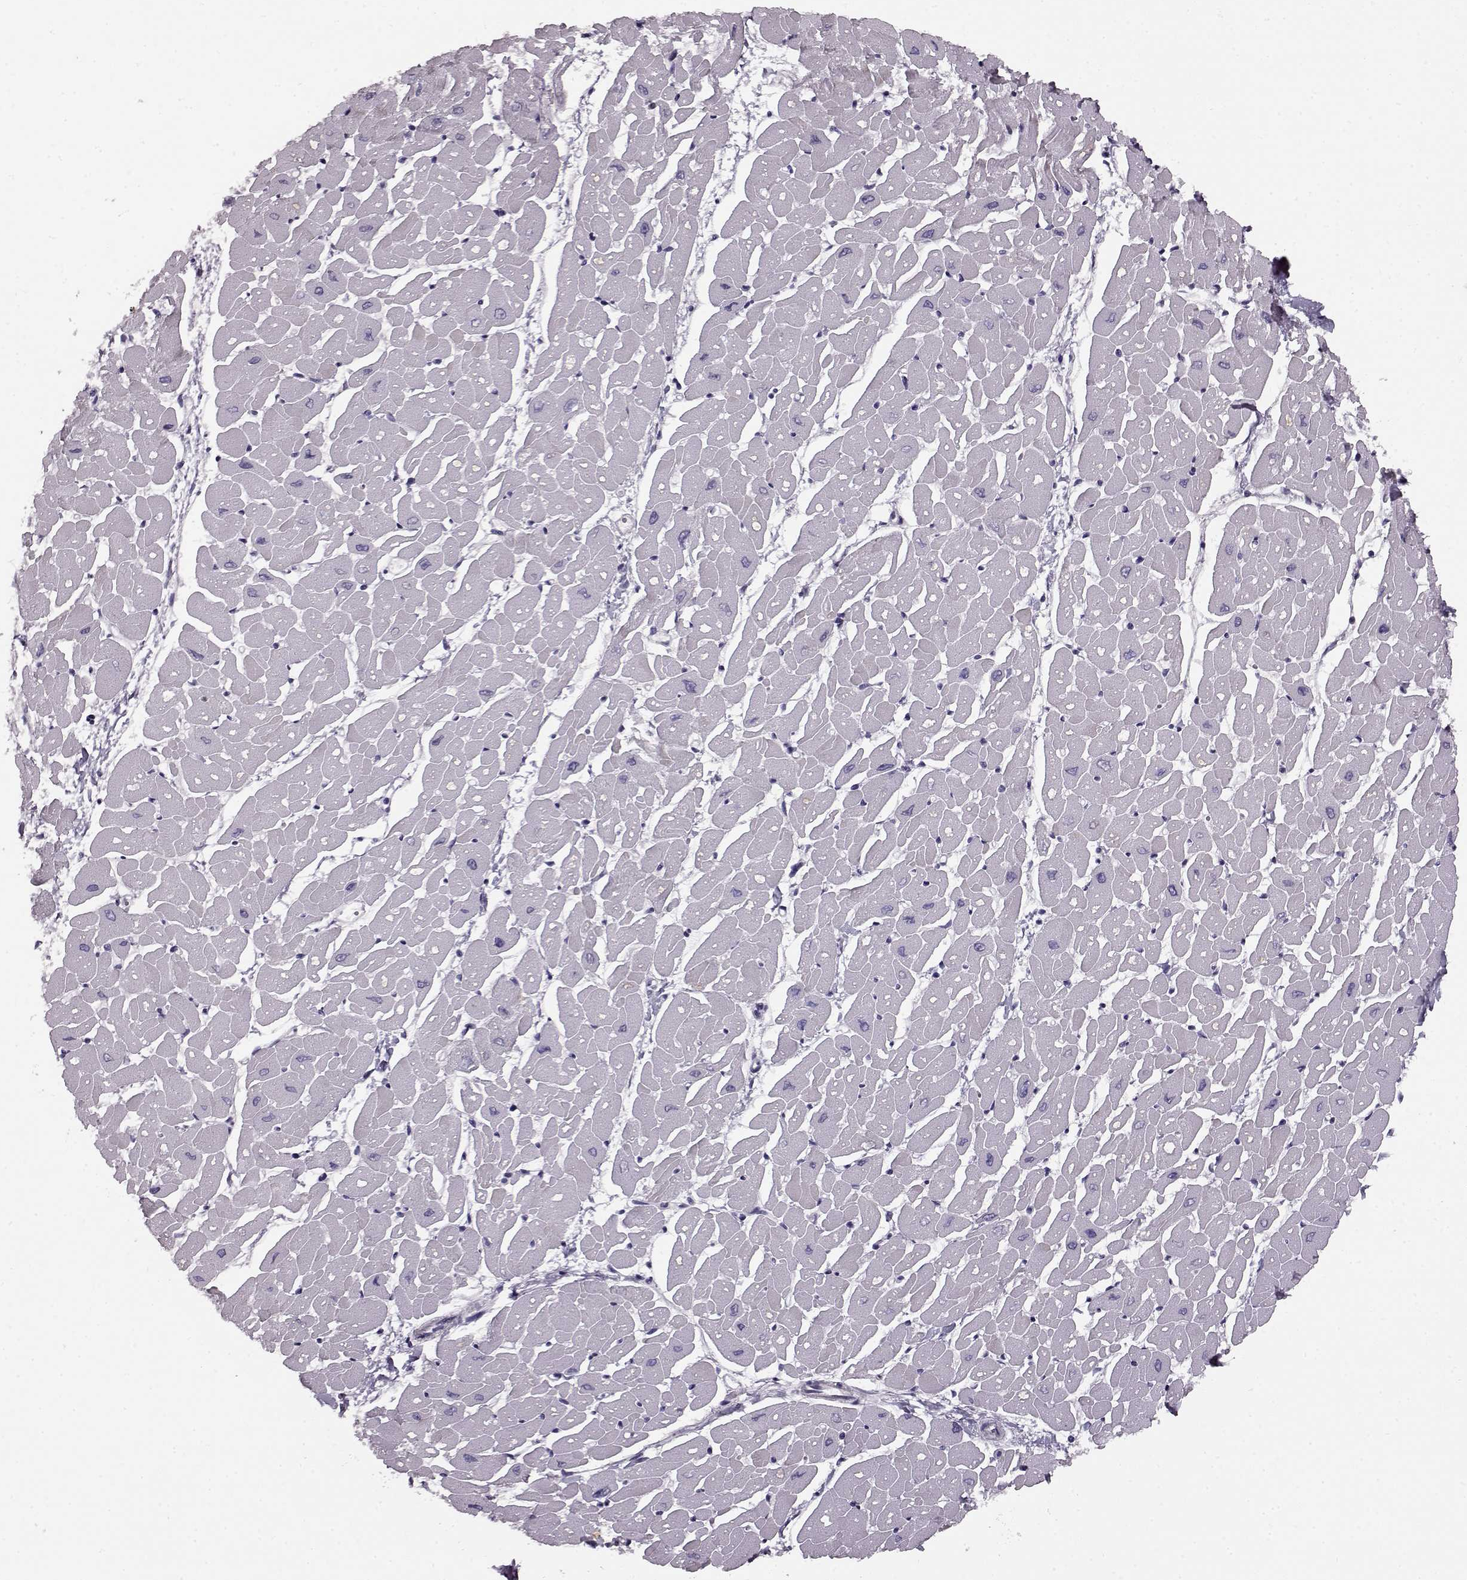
{"staining": {"intensity": "negative", "quantity": "none", "location": "none"}, "tissue": "heart muscle", "cell_type": "Cardiomyocytes", "image_type": "normal", "snomed": [{"axis": "morphology", "description": "Normal tissue, NOS"}, {"axis": "topography", "description": "Heart"}], "caption": "Cardiomyocytes show no significant protein staining in benign heart muscle. The staining was performed using DAB (3,3'-diaminobenzidine) to visualize the protein expression in brown, while the nuclei were stained in blue with hematoxylin (Magnification: 20x).", "gene": "RP1L1", "patient": {"sex": "male", "age": 57}}